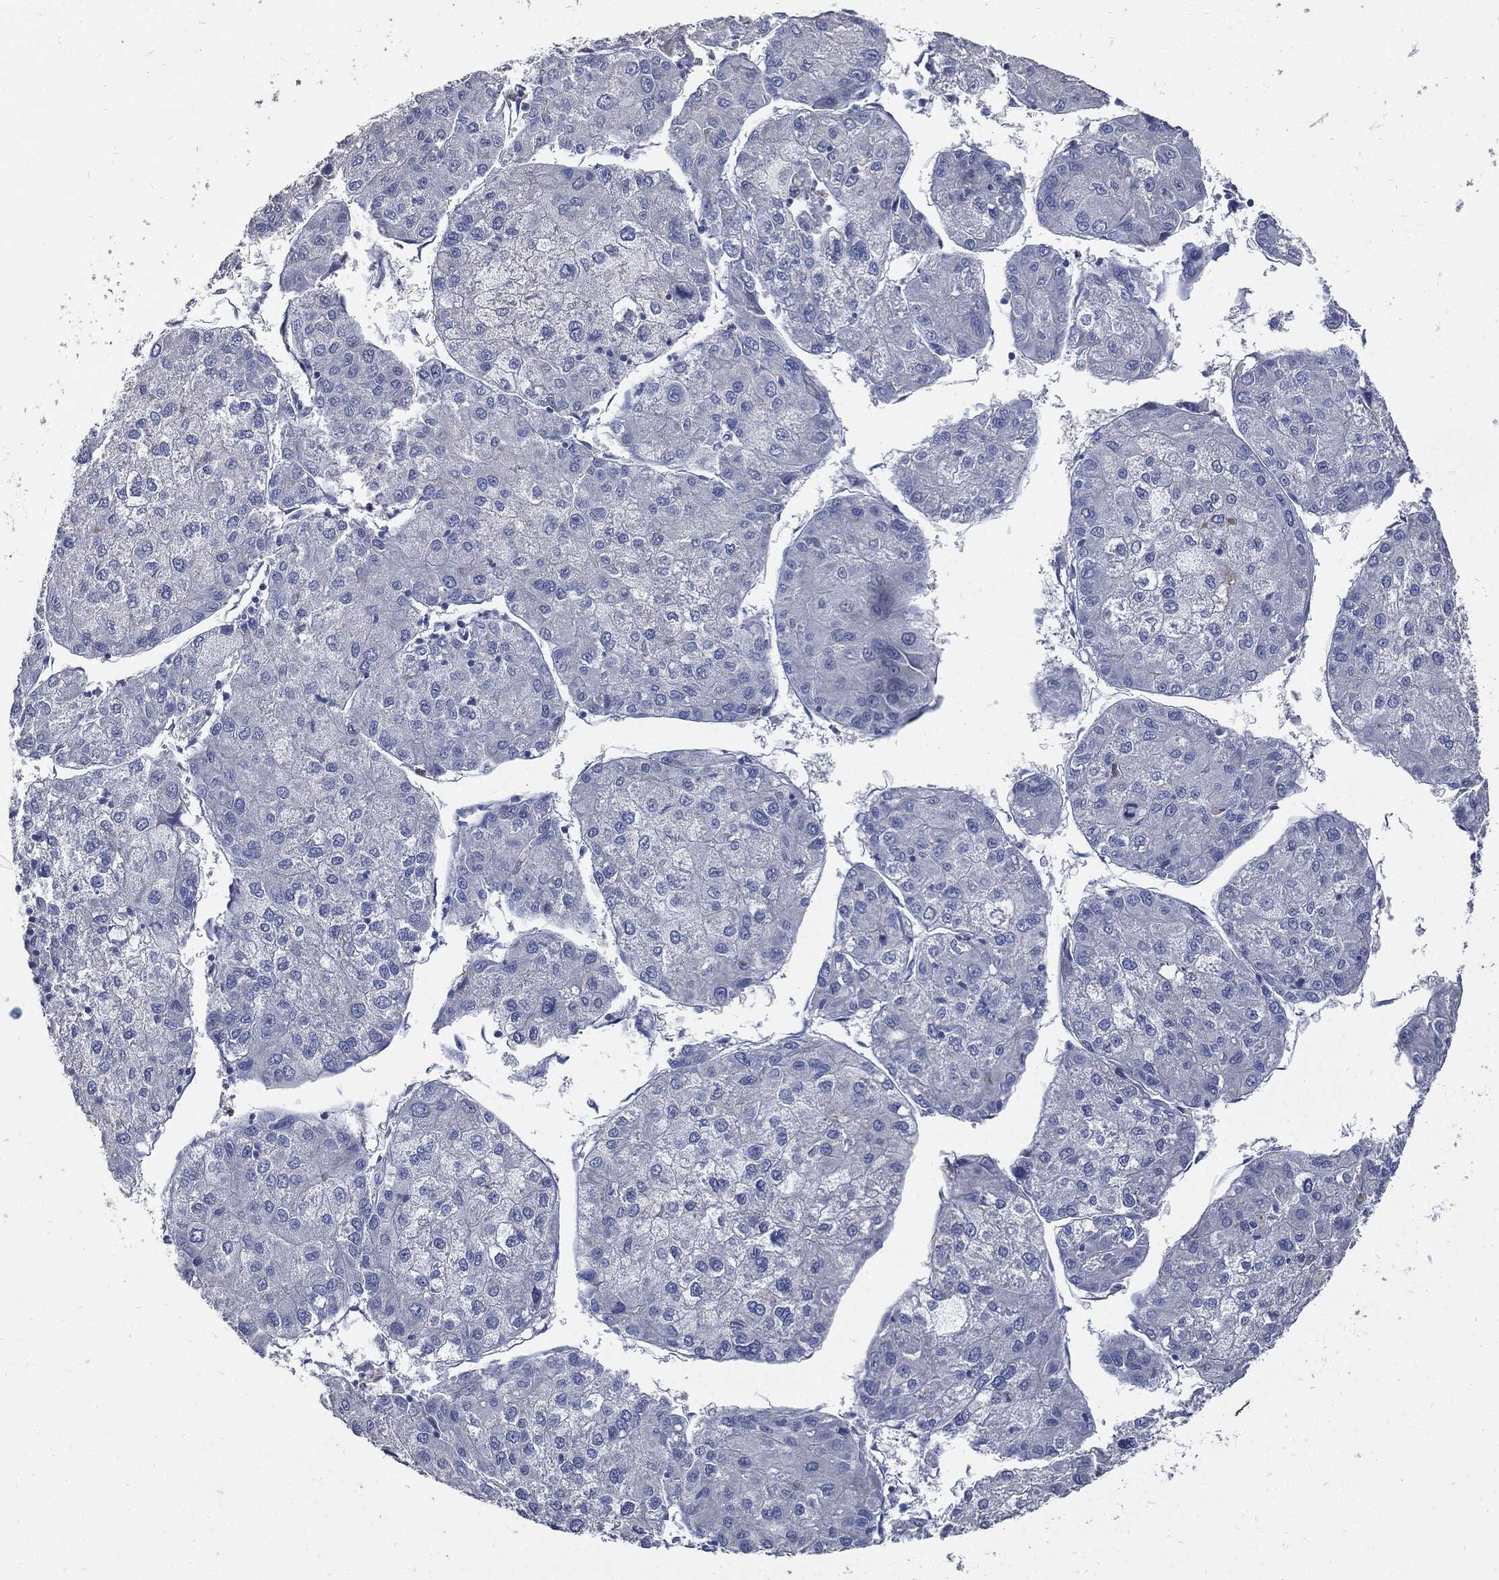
{"staining": {"intensity": "negative", "quantity": "none", "location": "none"}, "tissue": "liver cancer", "cell_type": "Tumor cells", "image_type": "cancer", "snomed": [{"axis": "morphology", "description": "Carcinoma, Hepatocellular, NOS"}, {"axis": "topography", "description": "Liver"}], "caption": "This is a image of immunohistochemistry staining of liver cancer, which shows no expression in tumor cells.", "gene": "CPE", "patient": {"sex": "male", "age": 43}}